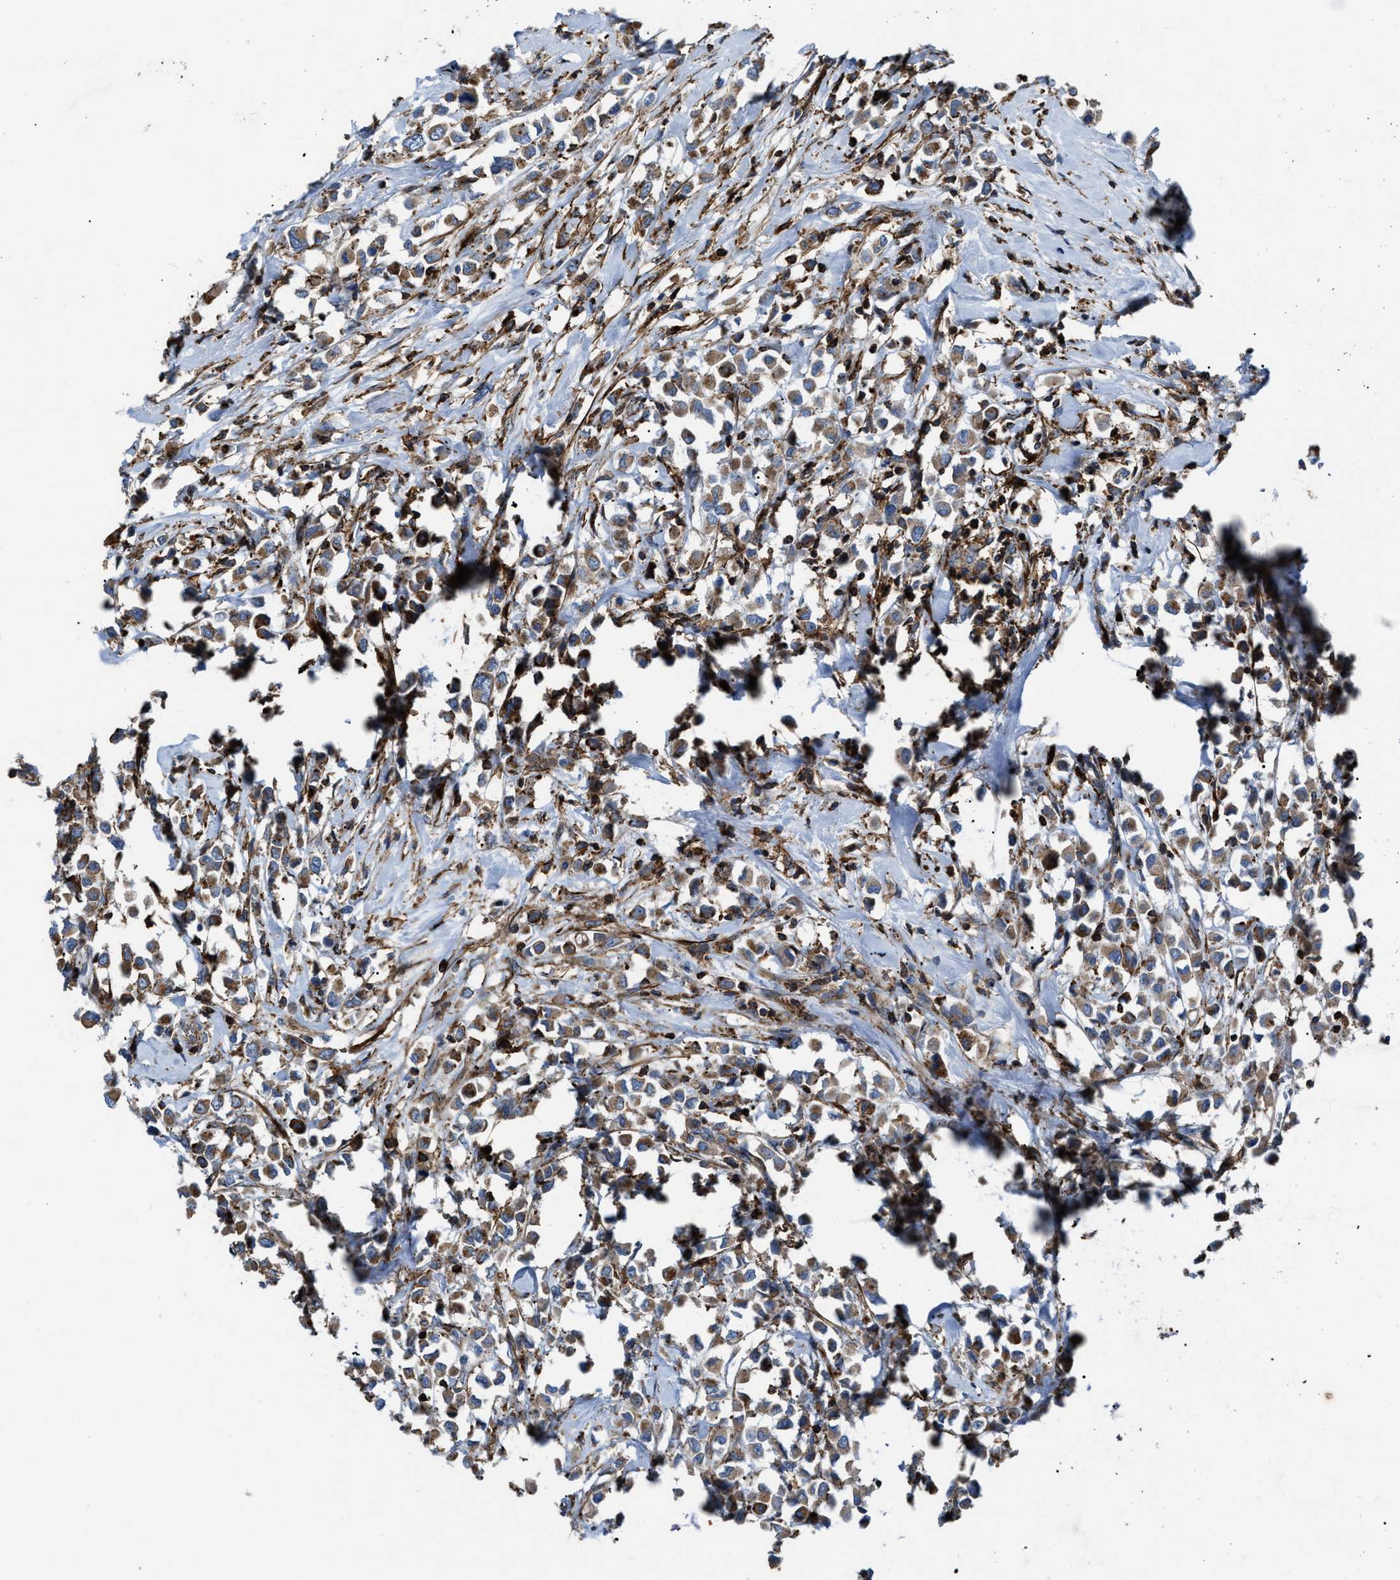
{"staining": {"intensity": "moderate", "quantity": ">75%", "location": "cytoplasmic/membranous"}, "tissue": "breast cancer", "cell_type": "Tumor cells", "image_type": "cancer", "snomed": [{"axis": "morphology", "description": "Duct carcinoma"}, {"axis": "topography", "description": "Breast"}], "caption": "A histopathology image showing moderate cytoplasmic/membranous expression in about >75% of tumor cells in breast cancer, as visualized by brown immunohistochemical staining.", "gene": "AGPAT2", "patient": {"sex": "female", "age": 61}}